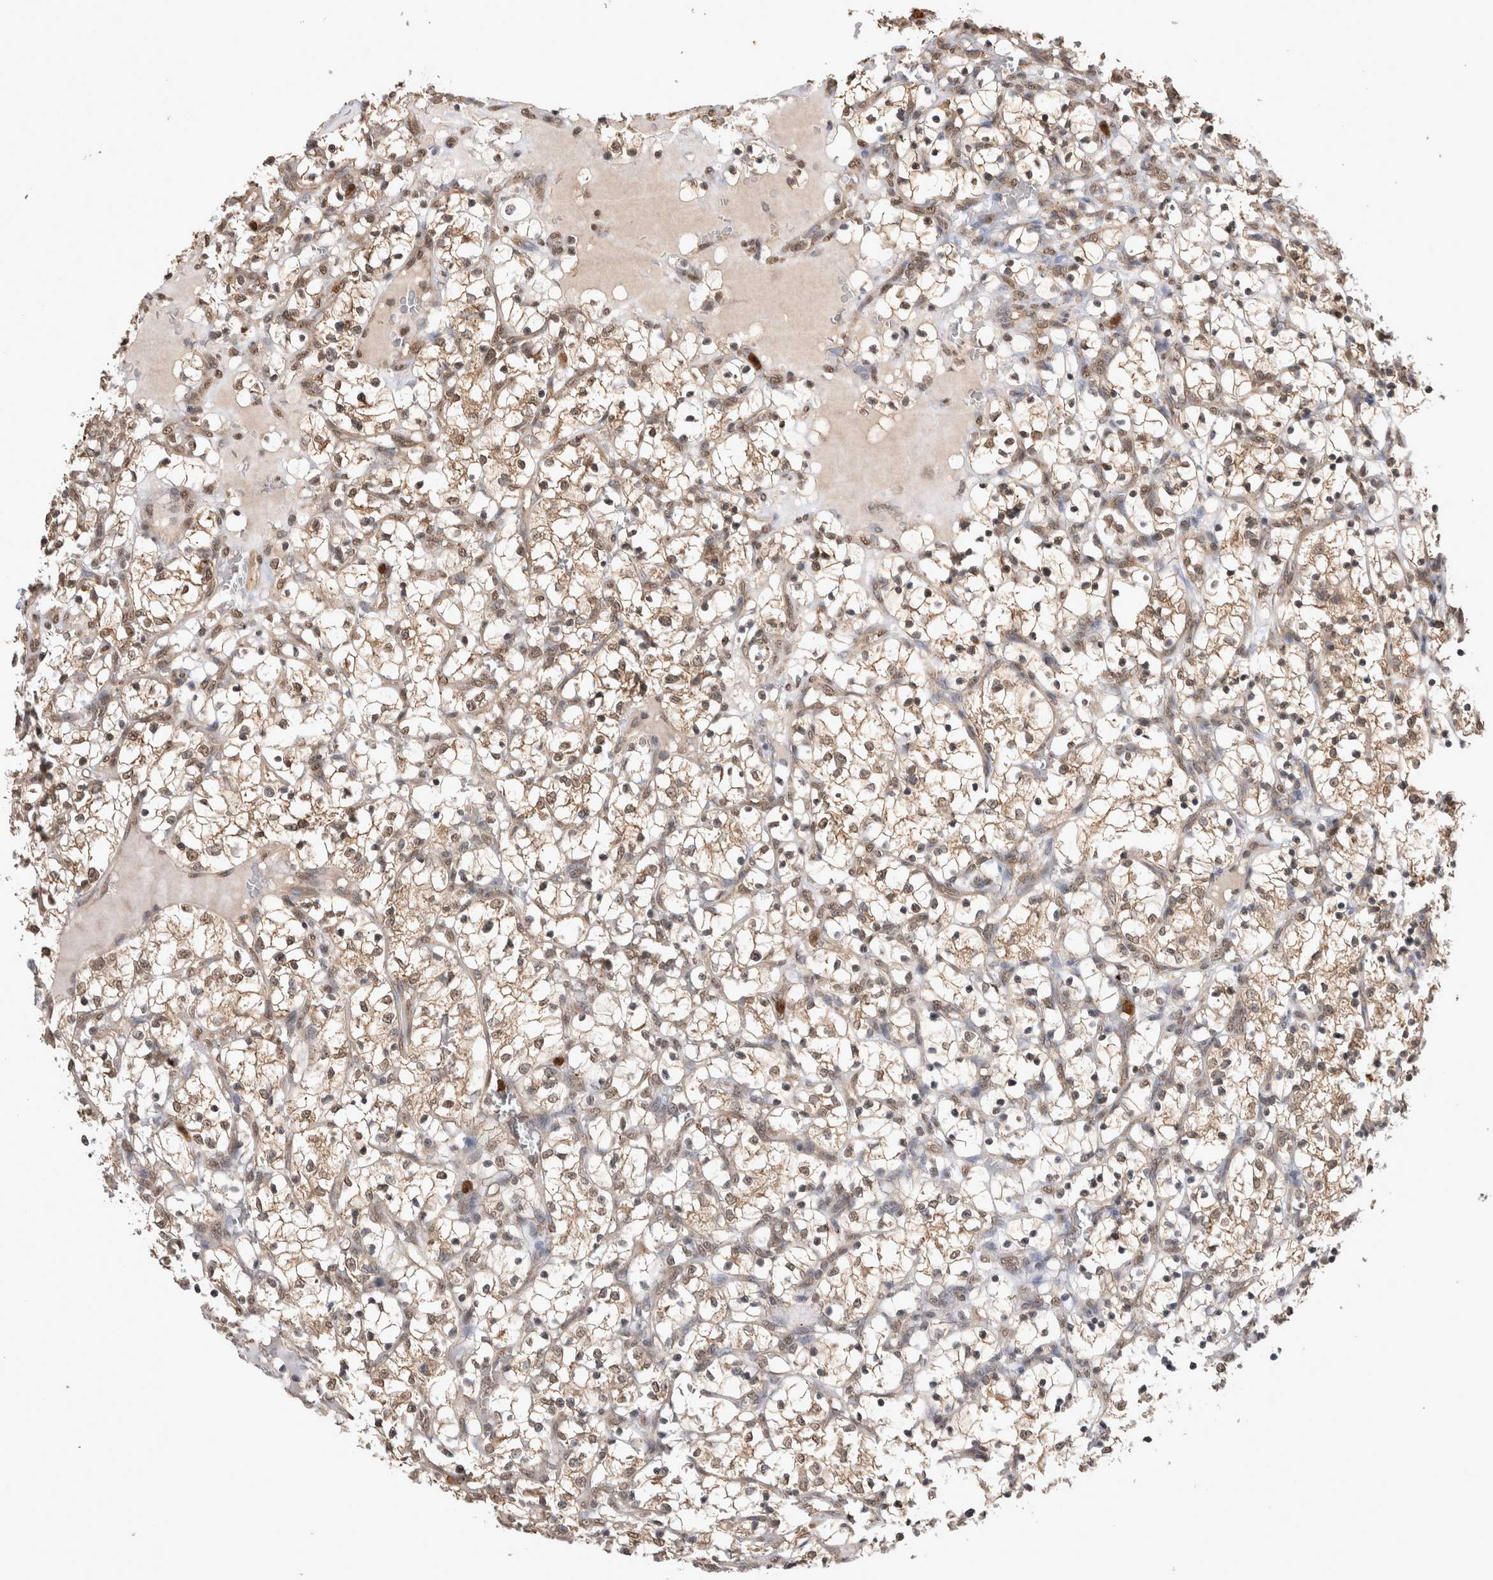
{"staining": {"intensity": "weak", "quantity": ">75%", "location": "cytoplasmic/membranous,nuclear"}, "tissue": "renal cancer", "cell_type": "Tumor cells", "image_type": "cancer", "snomed": [{"axis": "morphology", "description": "Adenocarcinoma, NOS"}, {"axis": "topography", "description": "Kidney"}], "caption": "There is low levels of weak cytoplasmic/membranous and nuclear staining in tumor cells of renal cancer (adenocarcinoma), as demonstrated by immunohistochemical staining (brown color).", "gene": "PAK4", "patient": {"sex": "female", "age": 69}}